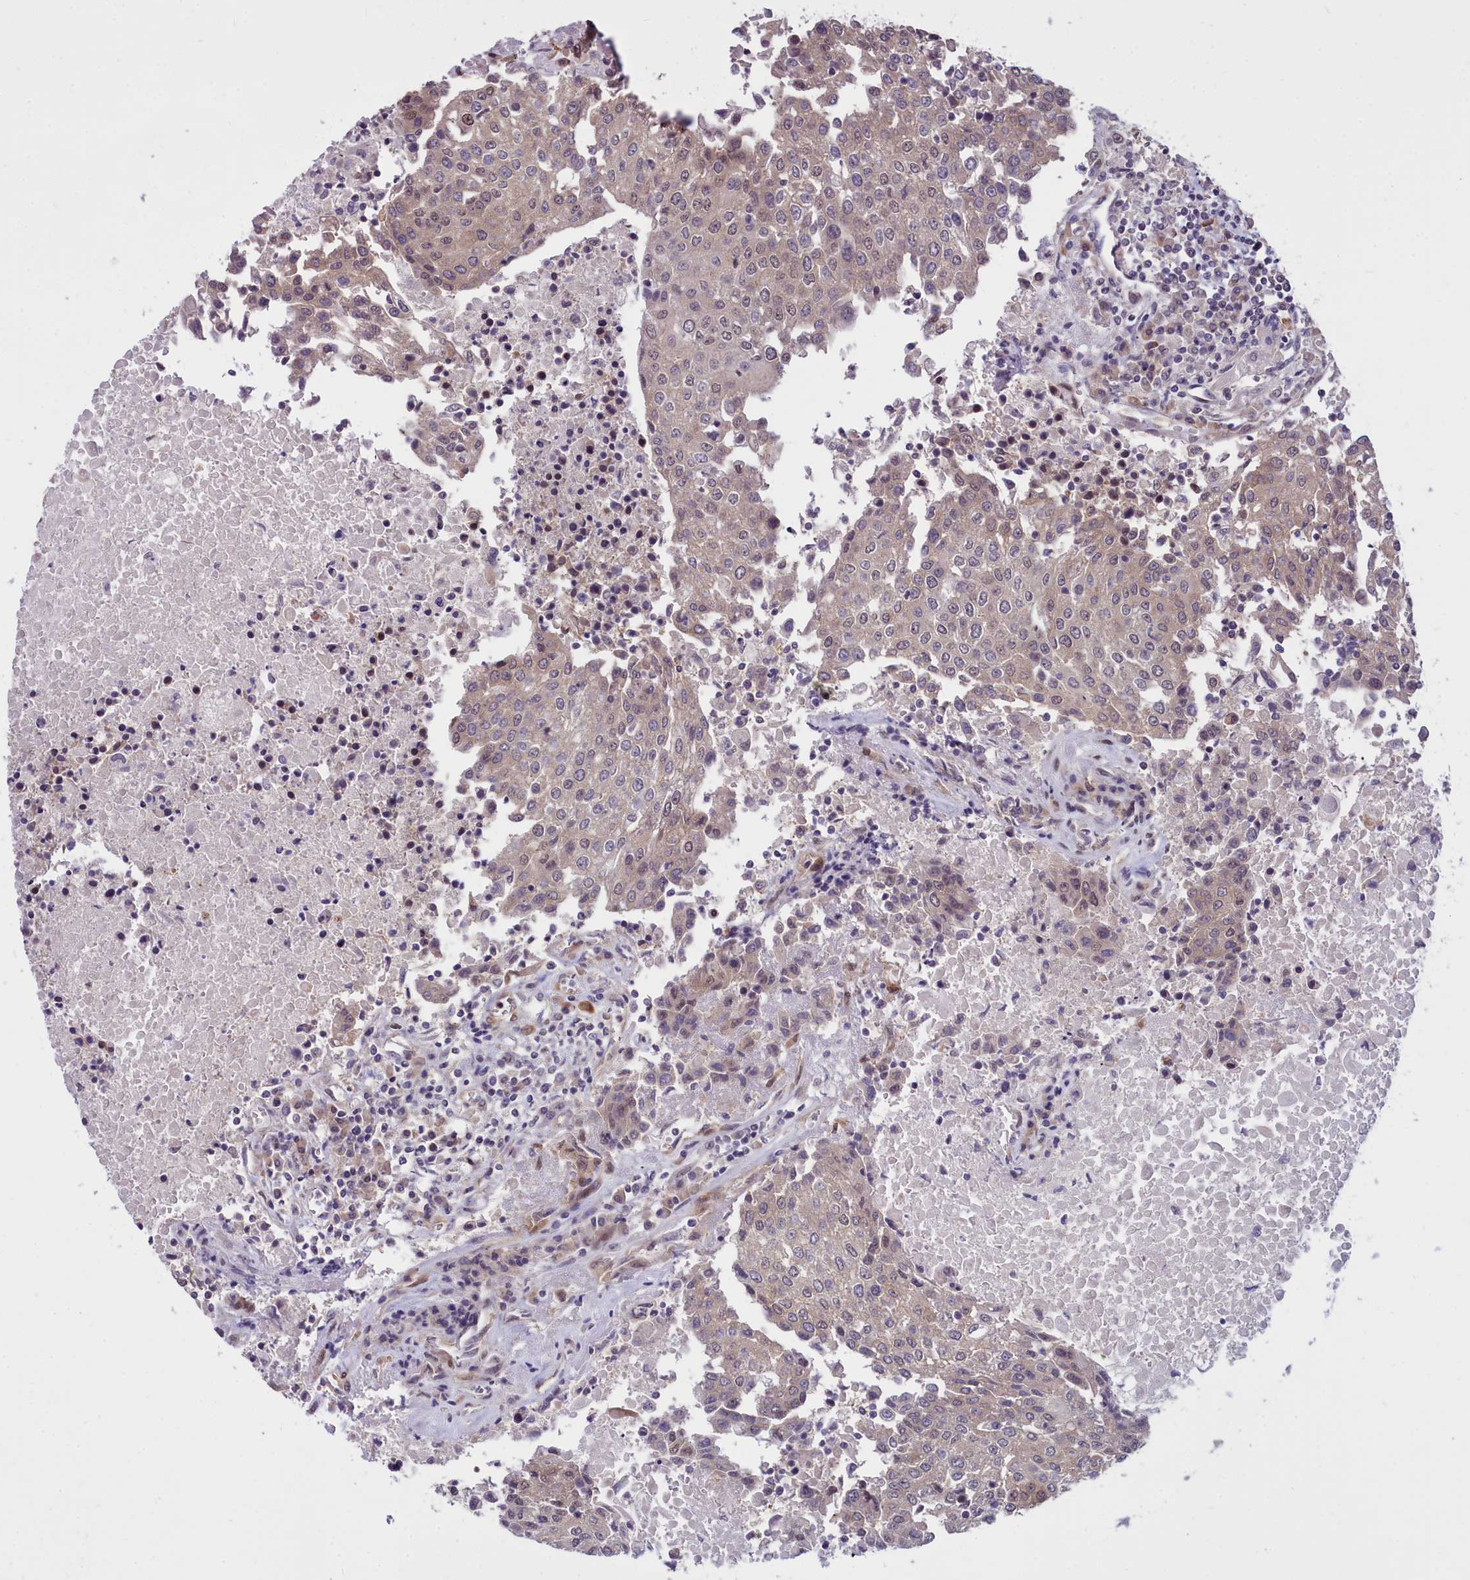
{"staining": {"intensity": "weak", "quantity": "25%-75%", "location": "cytoplasmic/membranous"}, "tissue": "urothelial cancer", "cell_type": "Tumor cells", "image_type": "cancer", "snomed": [{"axis": "morphology", "description": "Urothelial carcinoma, High grade"}, {"axis": "topography", "description": "Urinary bladder"}], "caption": "Immunohistochemistry (IHC) staining of urothelial carcinoma (high-grade), which demonstrates low levels of weak cytoplasmic/membranous positivity in approximately 25%-75% of tumor cells indicating weak cytoplasmic/membranous protein positivity. The staining was performed using DAB (brown) for protein detection and nuclei were counterstained in hematoxylin (blue).", "gene": "BCAR1", "patient": {"sex": "female", "age": 85}}